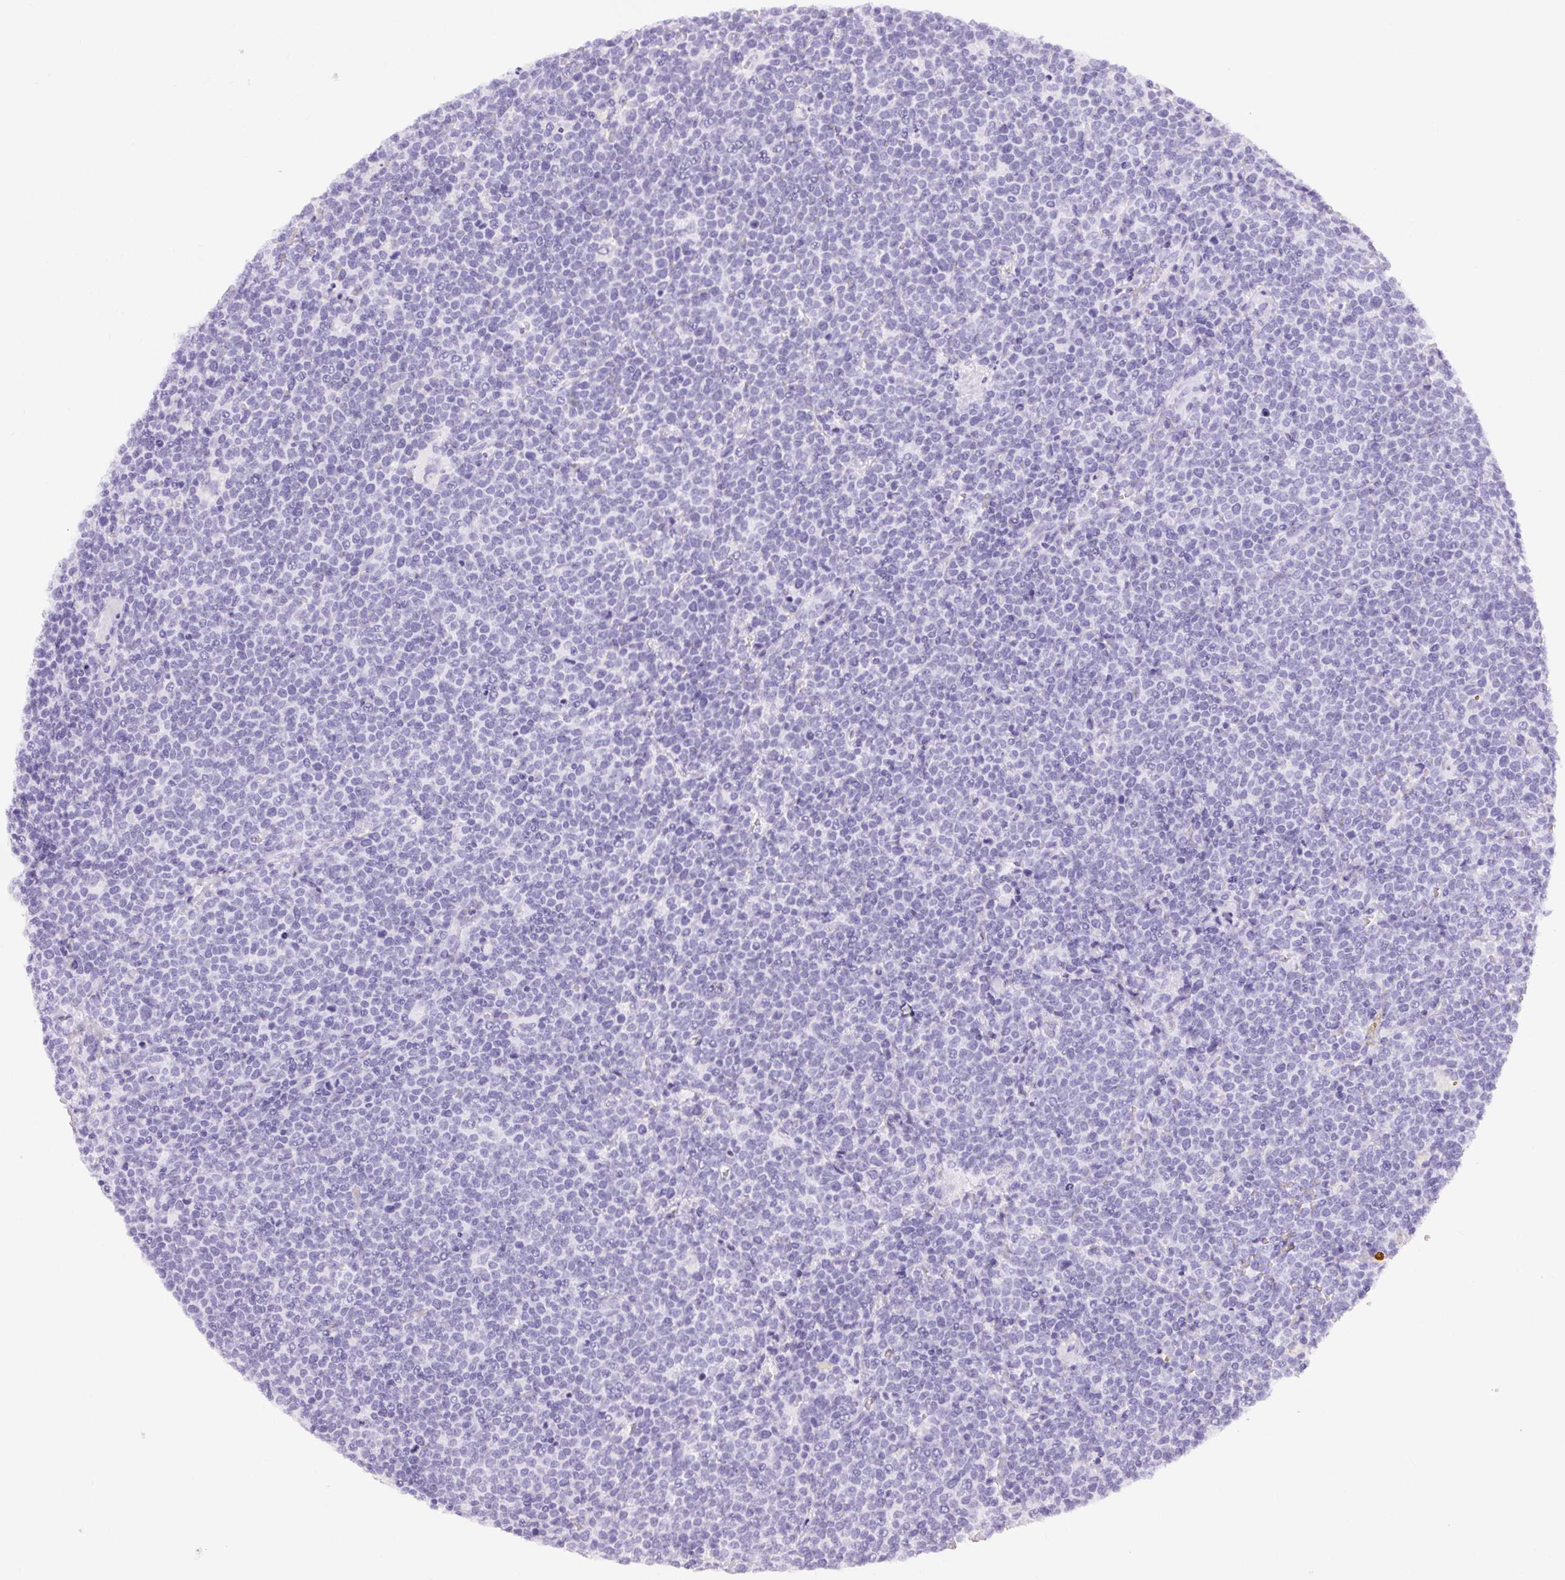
{"staining": {"intensity": "weak", "quantity": "25%-75%", "location": "nuclear"}, "tissue": "lymphoma", "cell_type": "Tumor cells", "image_type": "cancer", "snomed": [{"axis": "morphology", "description": "Malignant lymphoma, non-Hodgkin's type, High grade"}, {"axis": "topography", "description": "Lymph node"}], "caption": "Immunohistochemical staining of lymphoma reveals weak nuclear protein expression in approximately 25%-75% of tumor cells.", "gene": "ZNF80", "patient": {"sex": "male", "age": 61}}